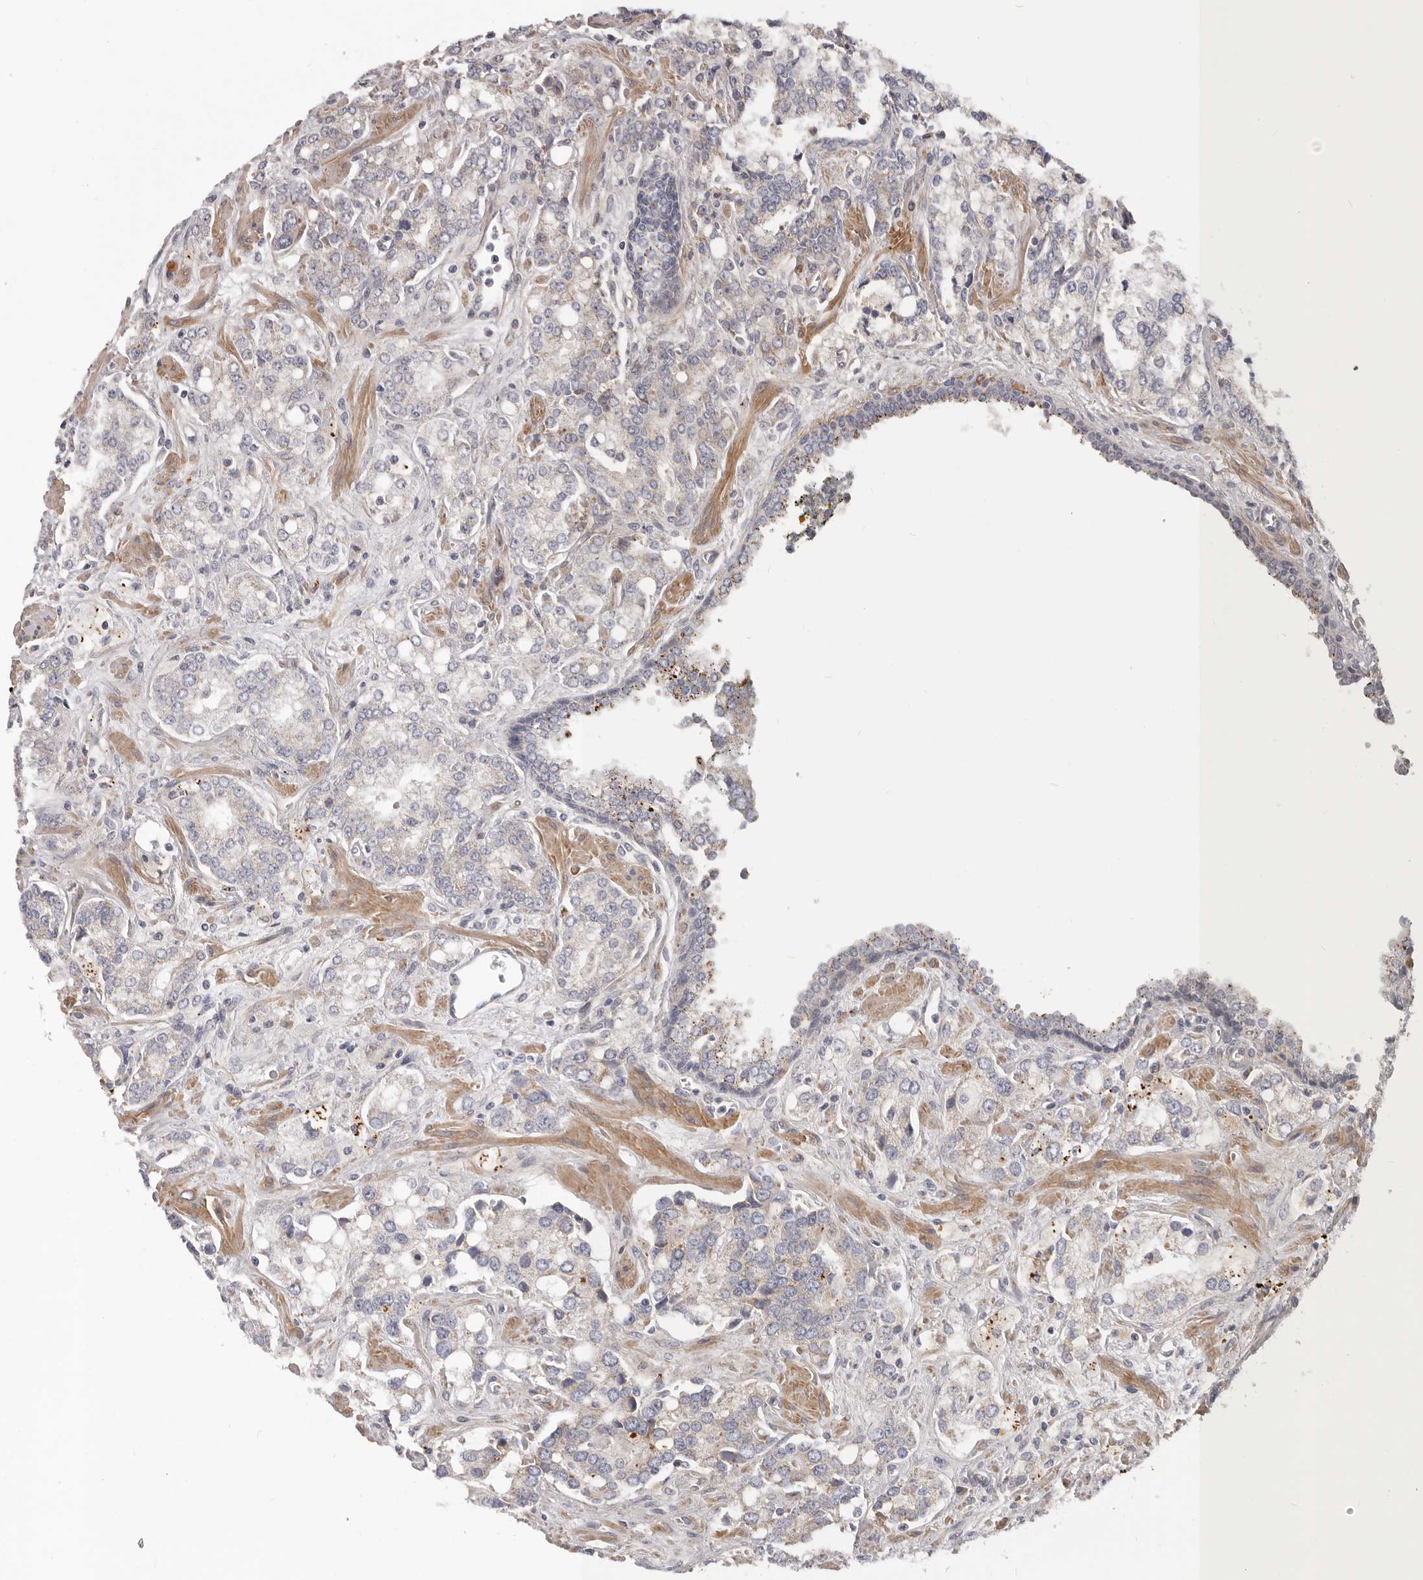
{"staining": {"intensity": "negative", "quantity": "none", "location": "none"}, "tissue": "prostate cancer", "cell_type": "Tumor cells", "image_type": "cancer", "snomed": [{"axis": "morphology", "description": "Adenocarcinoma, High grade"}, {"axis": "topography", "description": "Prostate"}], "caption": "Immunohistochemistry micrograph of prostate adenocarcinoma (high-grade) stained for a protein (brown), which shows no staining in tumor cells. Nuclei are stained in blue.", "gene": "MRPS10", "patient": {"sex": "male", "age": 67}}